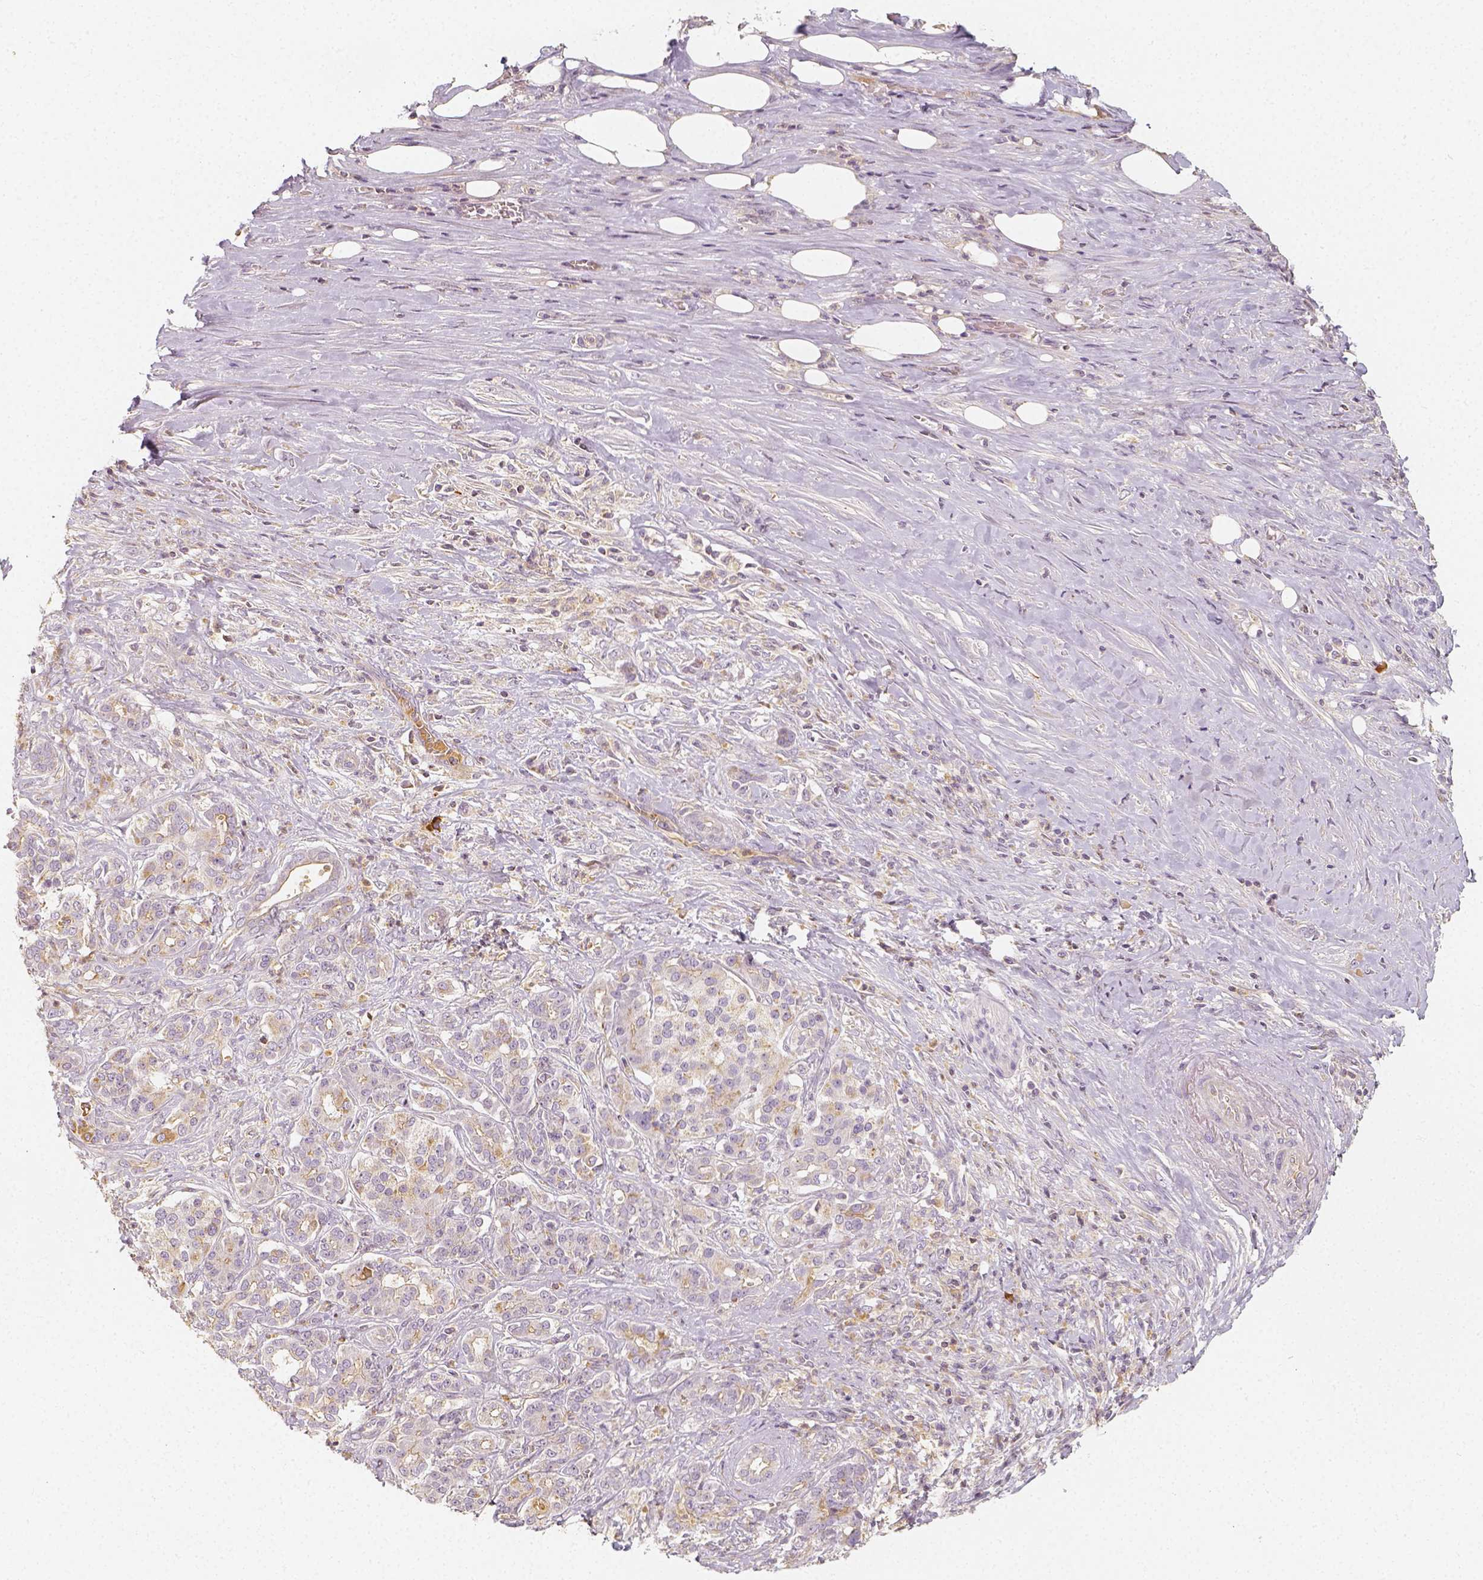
{"staining": {"intensity": "moderate", "quantity": "<25%", "location": "cytoplasmic/membranous"}, "tissue": "pancreatic cancer", "cell_type": "Tumor cells", "image_type": "cancer", "snomed": [{"axis": "morphology", "description": "Normal tissue, NOS"}, {"axis": "morphology", "description": "Inflammation, NOS"}, {"axis": "morphology", "description": "Adenocarcinoma, NOS"}, {"axis": "topography", "description": "Pancreas"}], "caption": "High-magnification brightfield microscopy of pancreatic cancer stained with DAB (brown) and counterstained with hematoxylin (blue). tumor cells exhibit moderate cytoplasmic/membranous expression is appreciated in about<25% of cells. The protein of interest is shown in brown color, while the nuclei are stained blue.", "gene": "PTPRJ", "patient": {"sex": "male", "age": 57}}